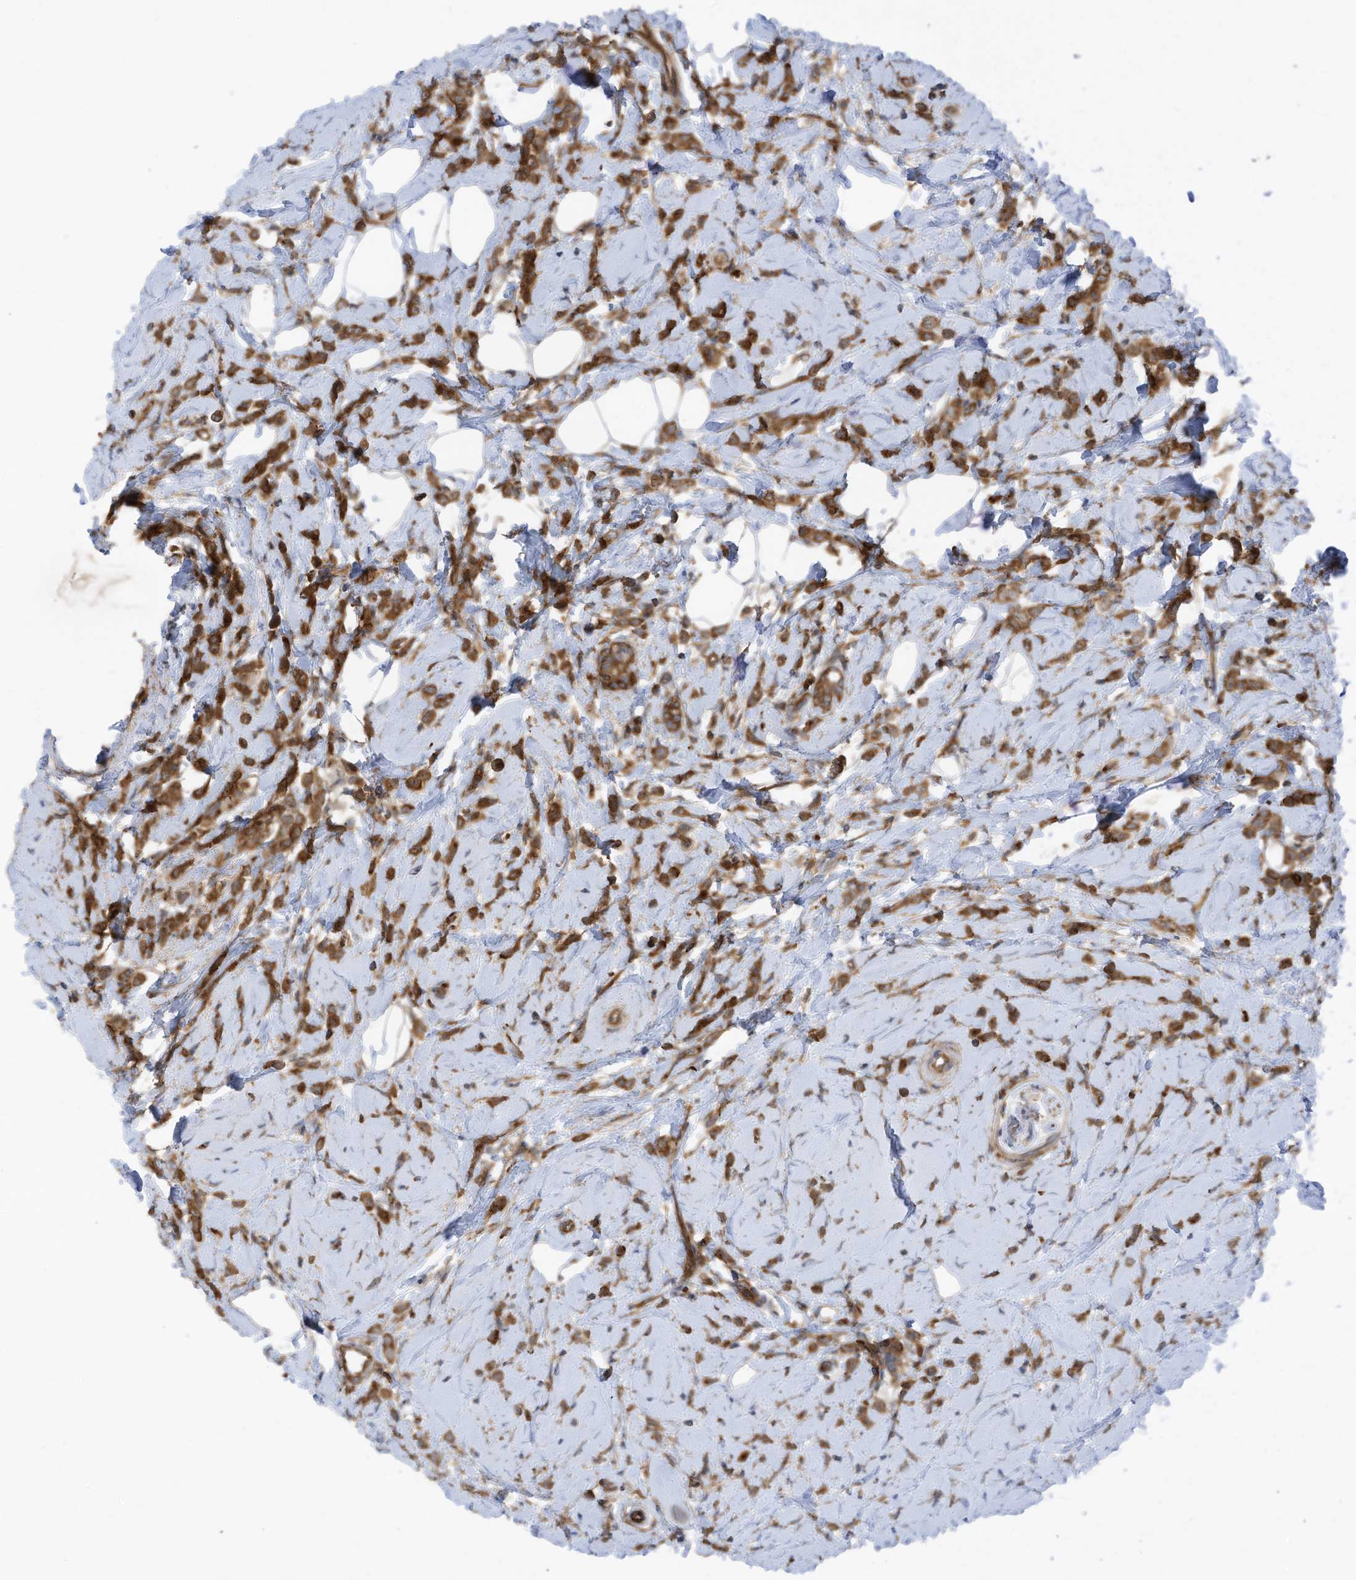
{"staining": {"intensity": "moderate", "quantity": ">75%", "location": "cytoplasmic/membranous"}, "tissue": "breast cancer", "cell_type": "Tumor cells", "image_type": "cancer", "snomed": [{"axis": "morphology", "description": "Lobular carcinoma"}, {"axis": "topography", "description": "Breast"}], "caption": "A high-resolution micrograph shows immunohistochemistry staining of breast lobular carcinoma, which reveals moderate cytoplasmic/membranous expression in about >75% of tumor cells.", "gene": "REPS1", "patient": {"sex": "female", "age": 47}}